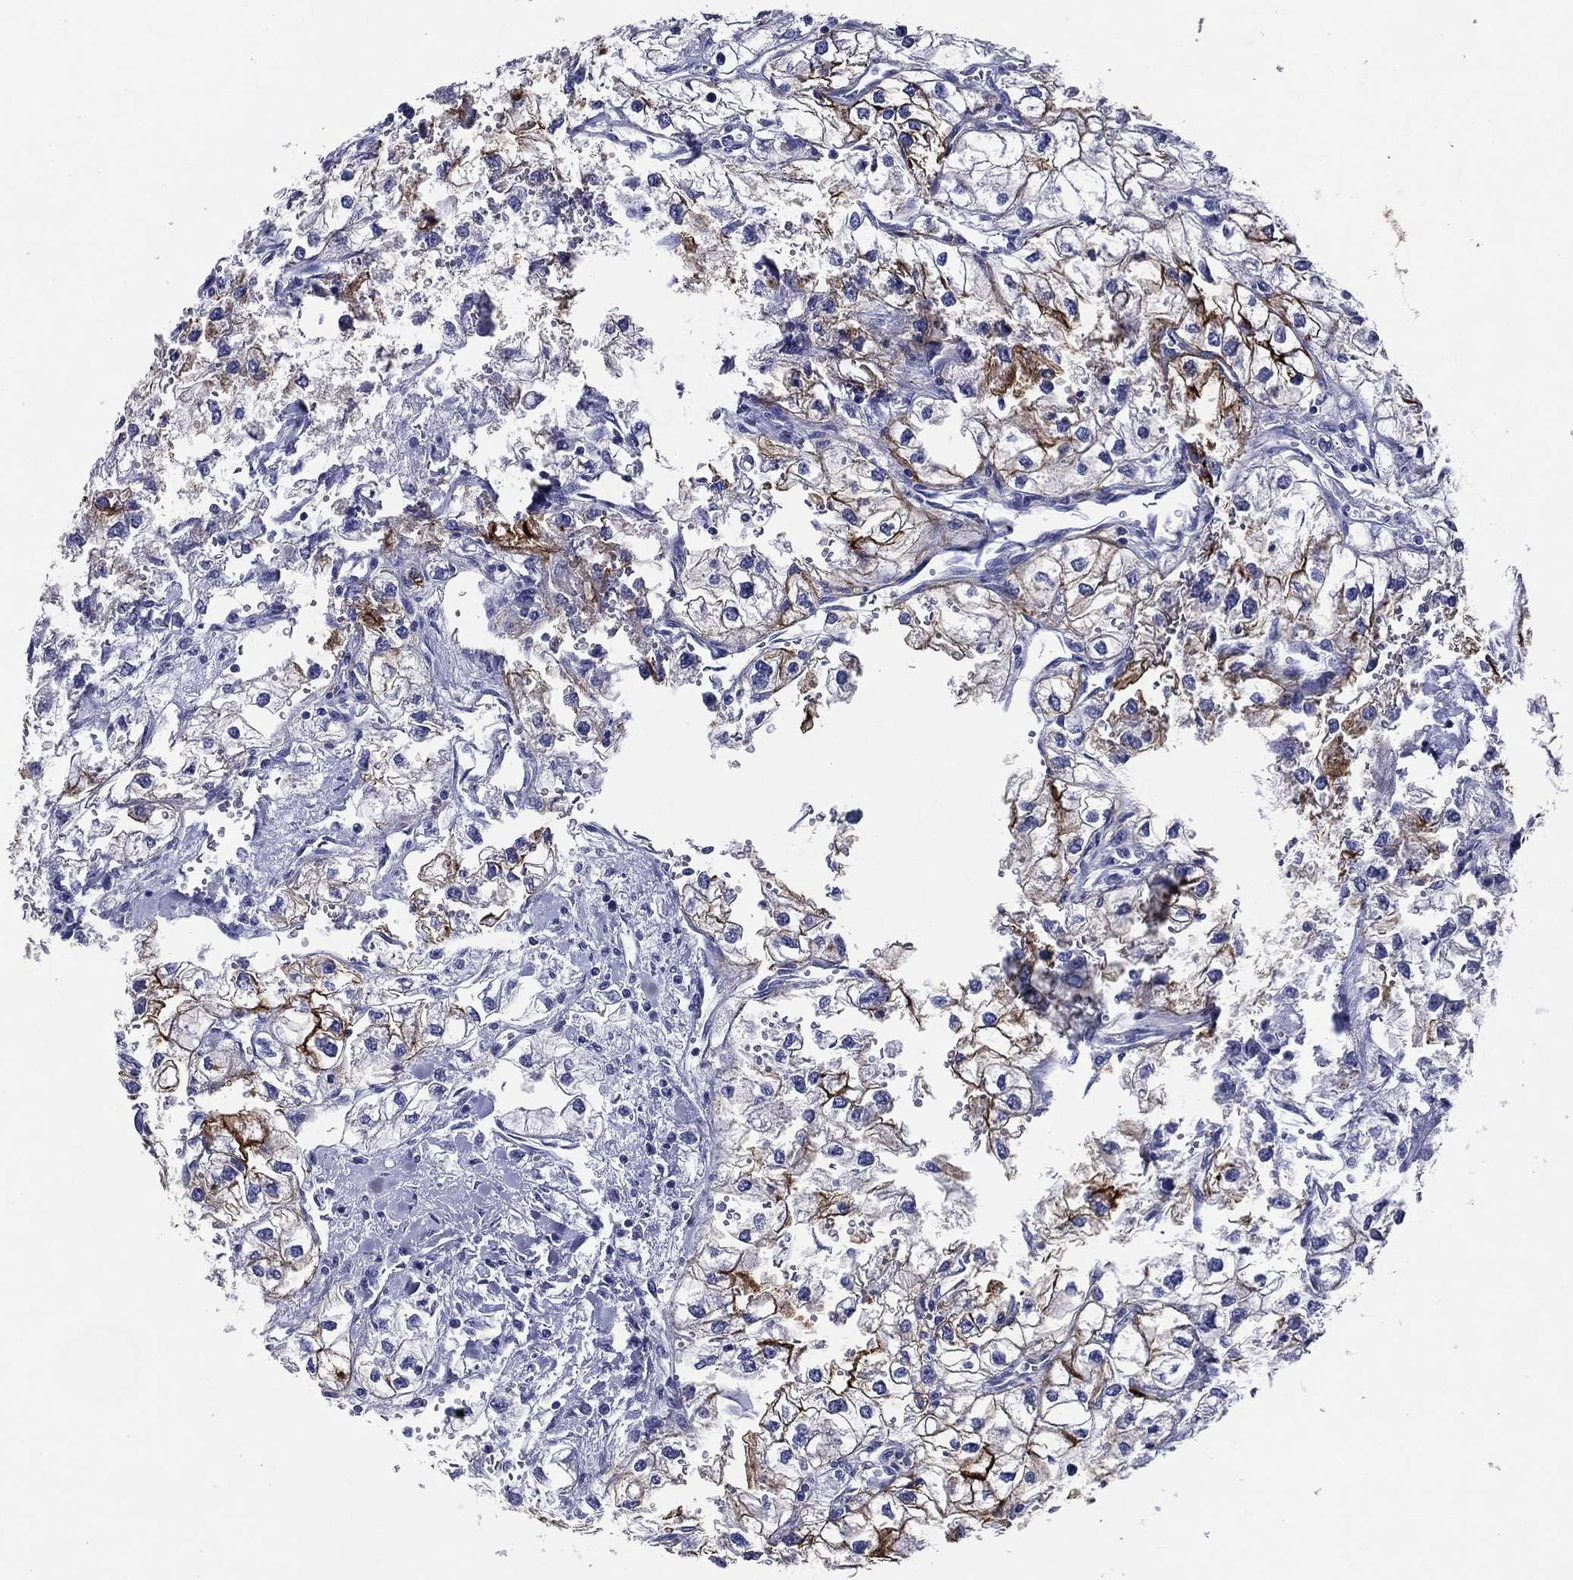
{"staining": {"intensity": "strong", "quantity": "<25%", "location": "cytoplasmic/membranous"}, "tissue": "renal cancer", "cell_type": "Tumor cells", "image_type": "cancer", "snomed": [{"axis": "morphology", "description": "Adenocarcinoma, NOS"}, {"axis": "topography", "description": "Kidney"}], "caption": "This is a photomicrograph of immunohistochemistry staining of adenocarcinoma (renal), which shows strong positivity in the cytoplasmic/membranous of tumor cells.", "gene": "ACE2", "patient": {"sex": "male", "age": 59}}